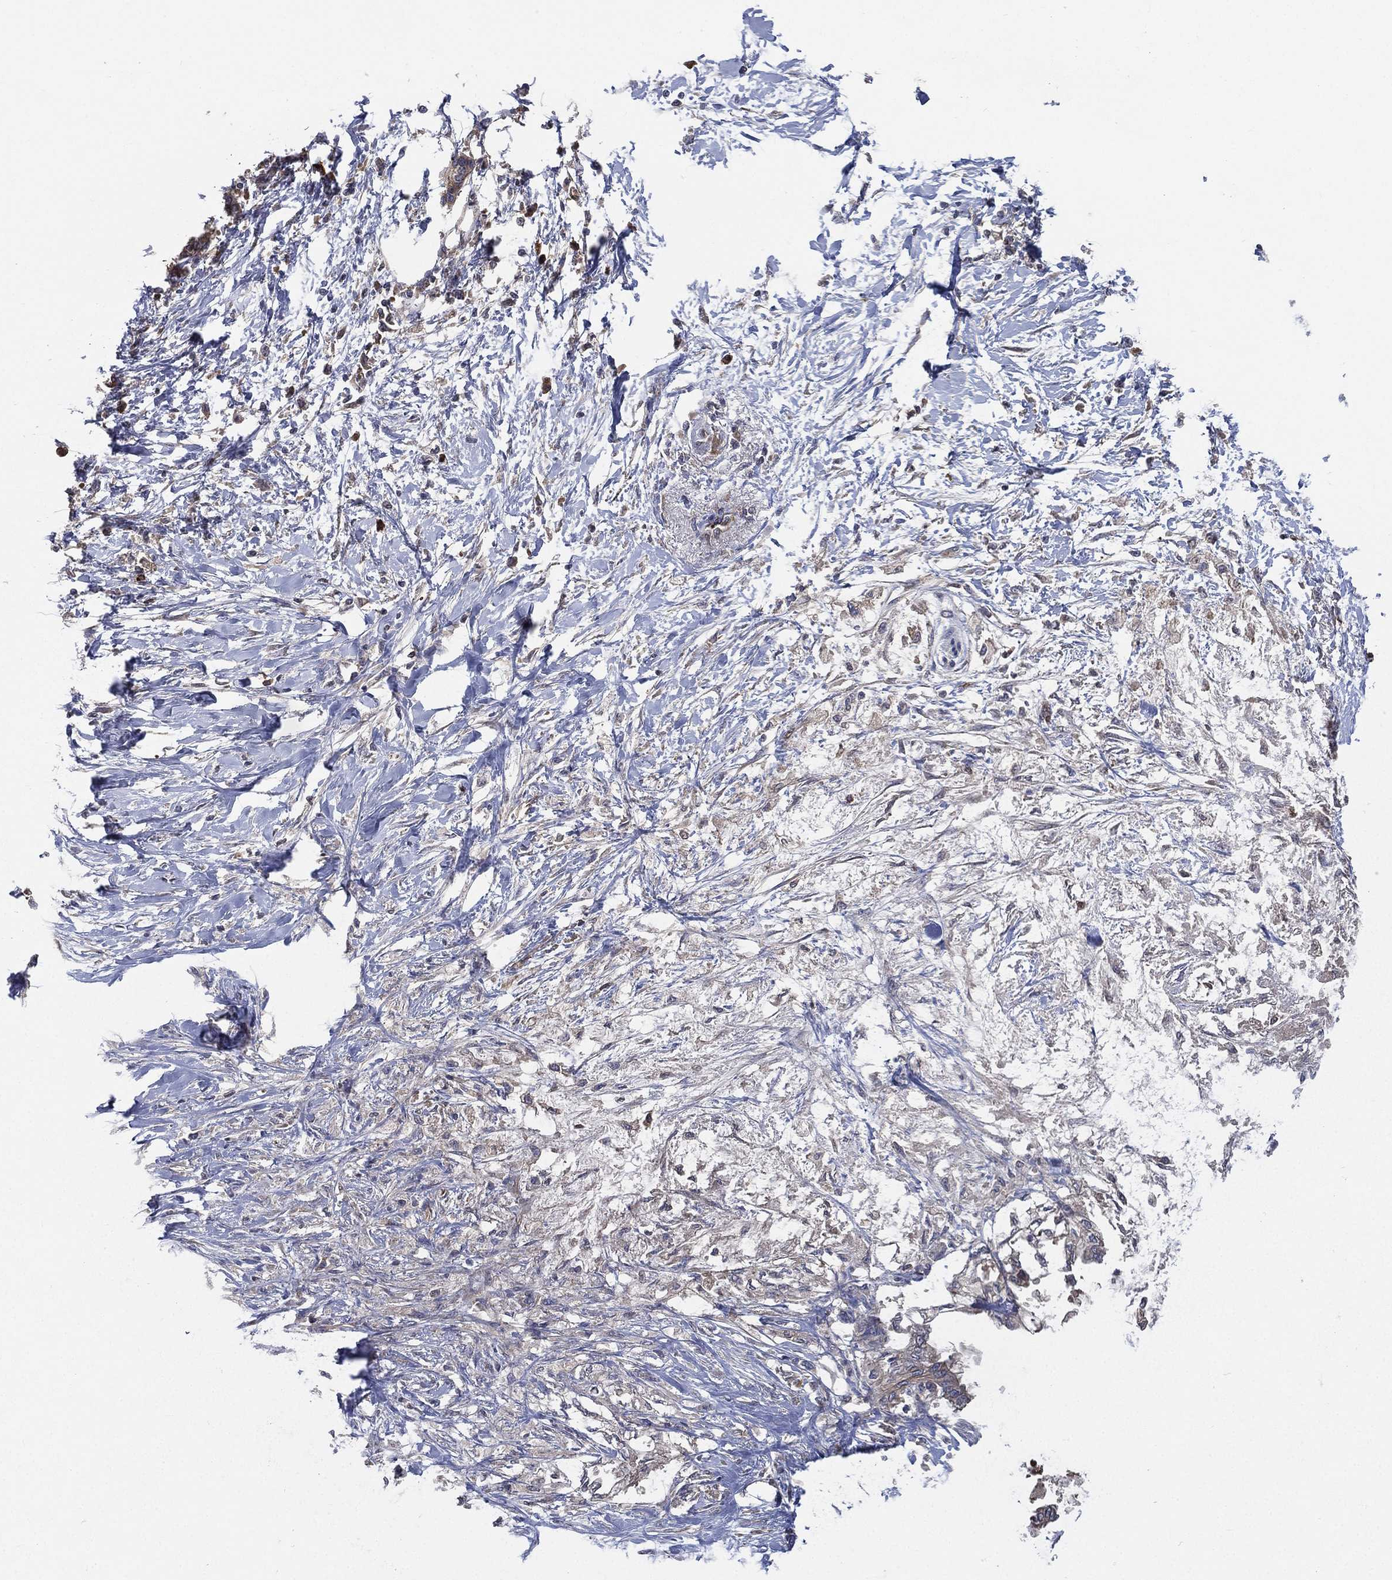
{"staining": {"intensity": "moderate", "quantity": "25%-75%", "location": "cytoplasmic/membranous,nuclear"}, "tissue": "pancreatic cancer", "cell_type": "Tumor cells", "image_type": "cancer", "snomed": [{"axis": "morphology", "description": "Normal tissue, NOS"}, {"axis": "morphology", "description": "Adenocarcinoma, NOS"}, {"axis": "topography", "description": "Pancreas"}, {"axis": "topography", "description": "Duodenum"}], "caption": "Tumor cells exhibit moderate cytoplasmic/membranous and nuclear expression in approximately 25%-75% of cells in pancreatic cancer.", "gene": "SMPD3", "patient": {"sex": "female", "age": 60}}